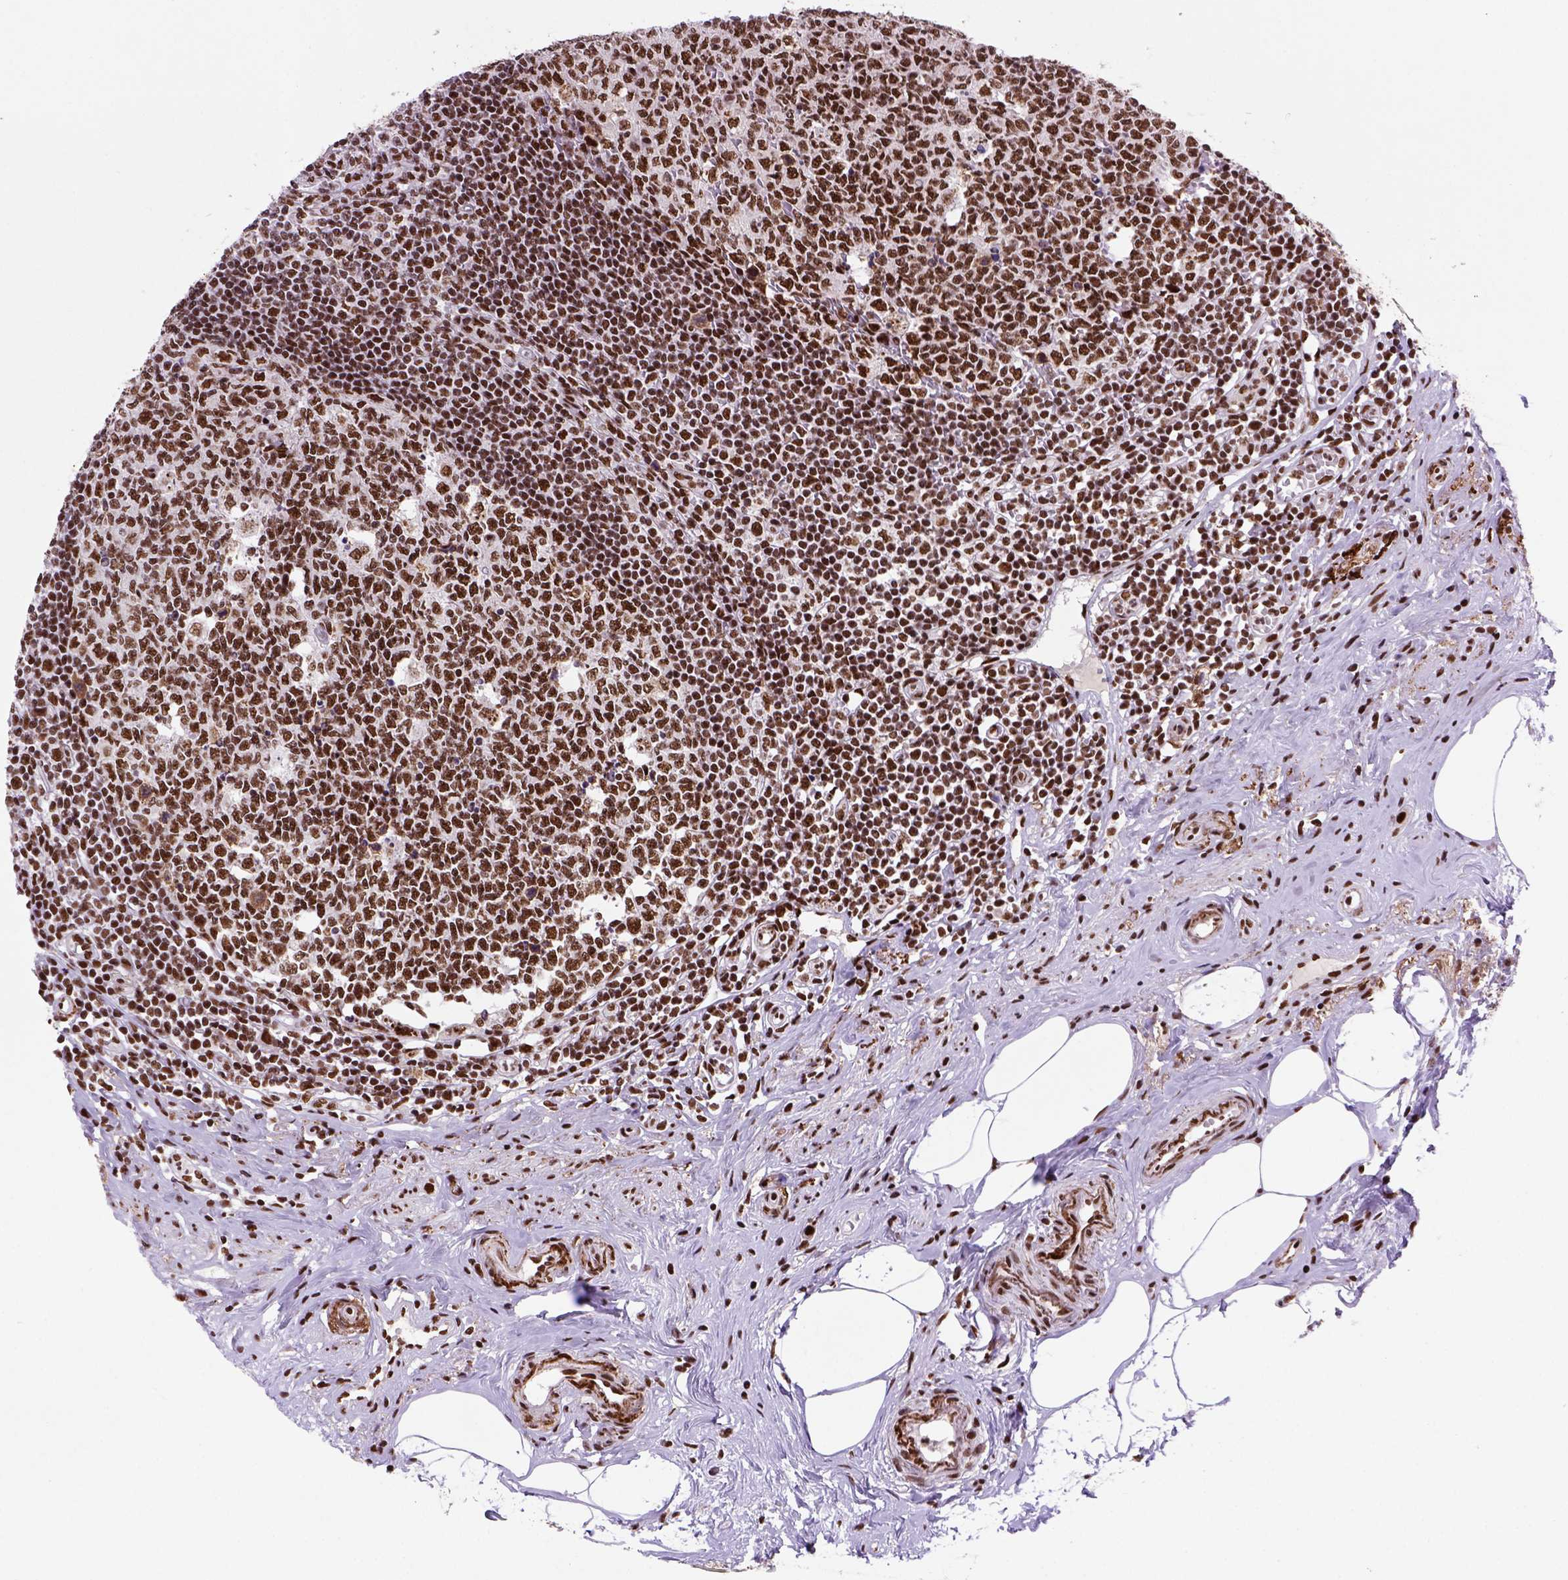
{"staining": {"intensity": "strong", "quantity": ">75%", "location": "nuclear"}, "tissue": "appendix", "cell_type": "Glandular cells", "image_type": "normal", "snomed": [{"axis": "morphology", "description": "Normal tissue, NOS"}, {"axis": "morphology", "description": "Carcinoma, endometroid"}, {"axis": "topography", "description": "Appendix"}, {"axis": "topography", "description": "Colon"}], "caption": "Glandular cells exhibit high levels of strong nuclear expression in approximately >75% of cells in unremarkable appendix. (Stains: DAB in brown, nuclei in blue, Microscopy: brightfield microscopy at high magnification).", "gene": "NSMCE2", "patient": {"sex": "female", "age": 60}}